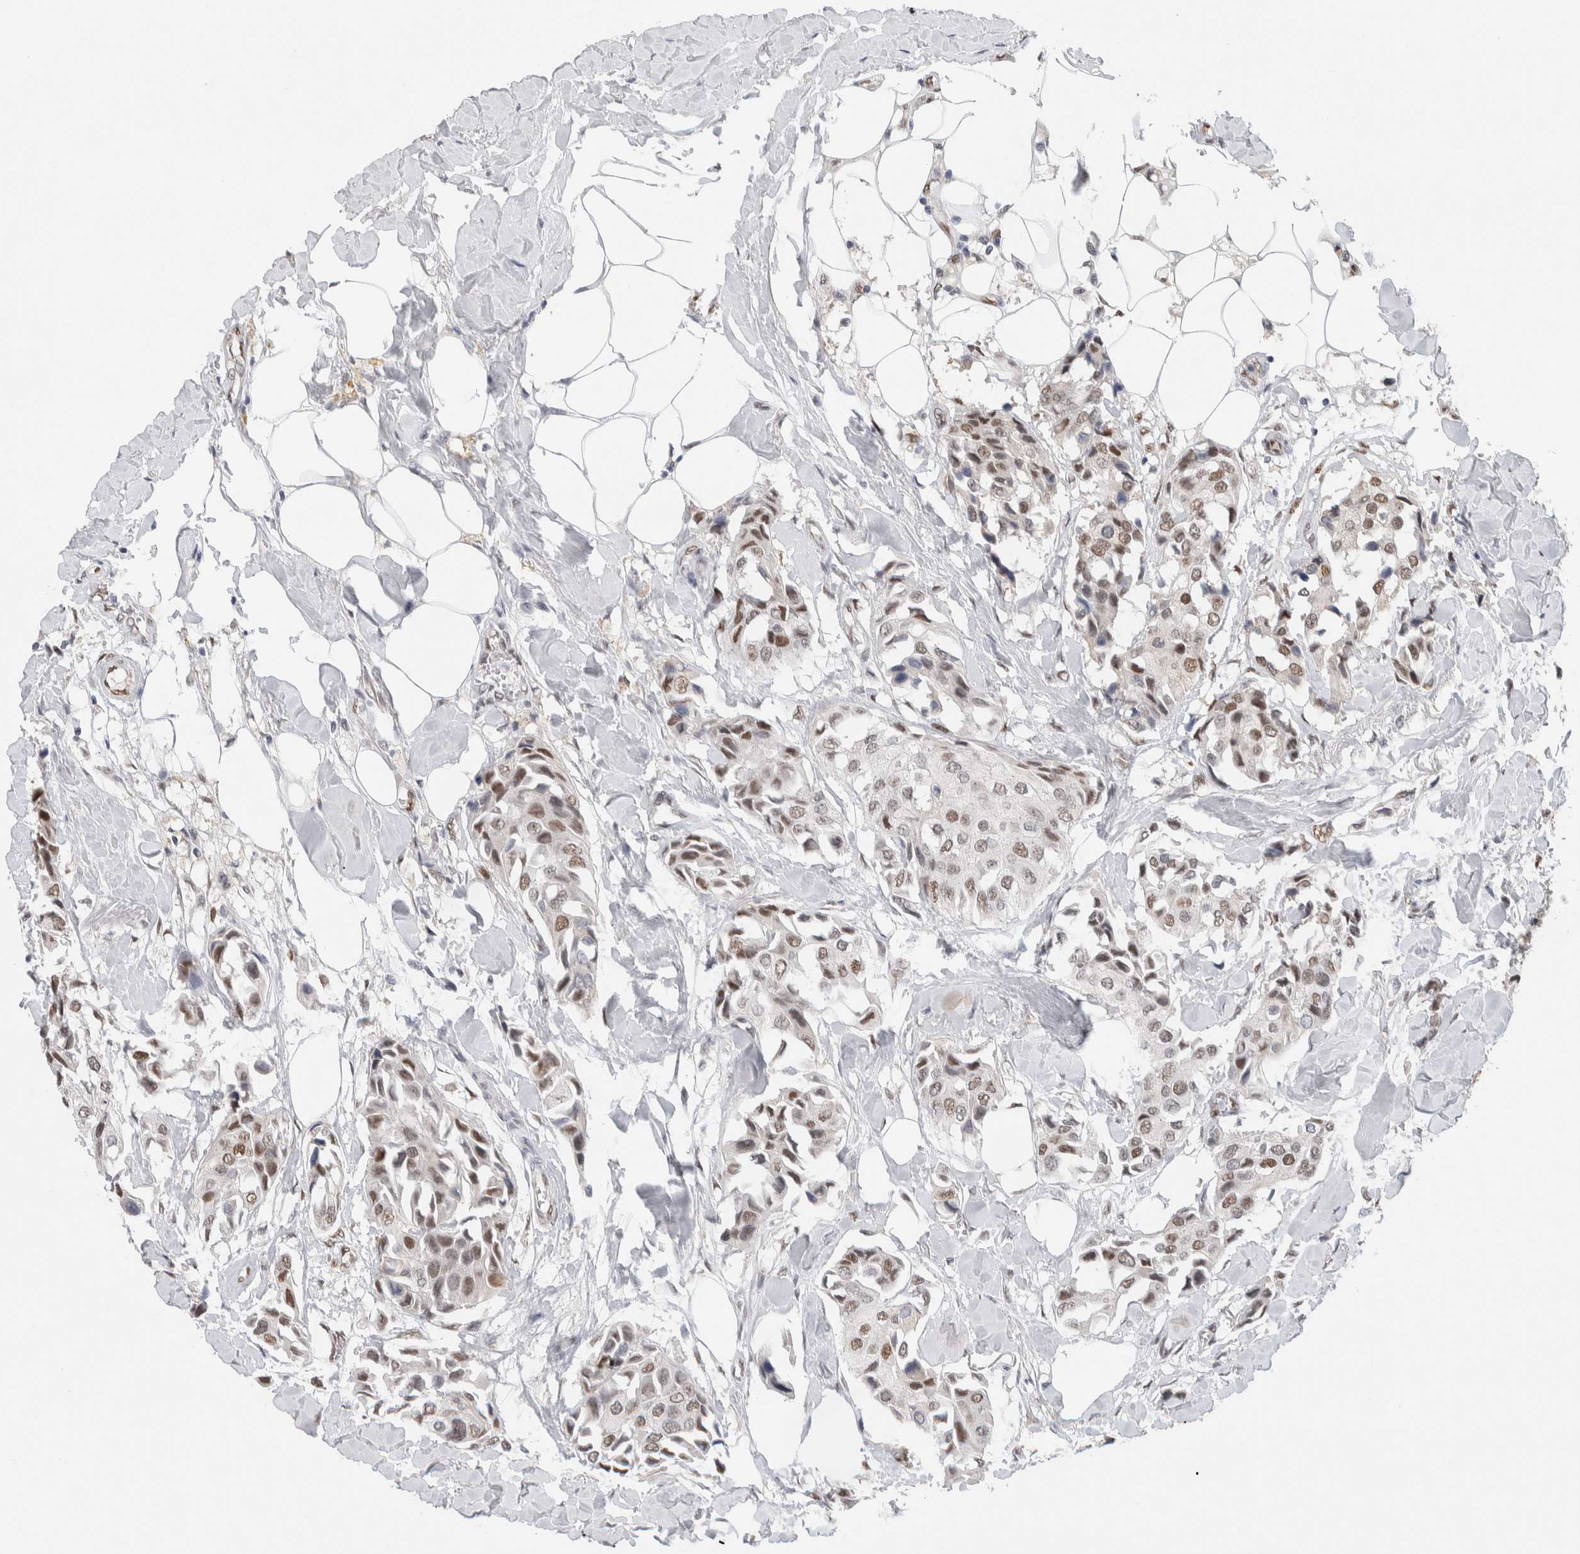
{"staining": {"intensity": "moderate", "quantity": "25%-75%", "location": "nuclear"}, "tissue": "breast cancer", "cell_type": "Tumor cells", "image_type": "cancer", "snomed": [{"axis": "morphology", "description": "Duct carcinoma"}, {"axis": "topography", "description": "Breast"}], "caption": "Protein expression analysis of breast cancer (infiltrating ductal carcinoma) shows moderate nuclear staining in about 25%-75% of tumor cells. (Brightfield microscopy of DAB IHC at high magnification).", "gene": "PRMT1", "patient": {"sex": "female", "age": 80}}